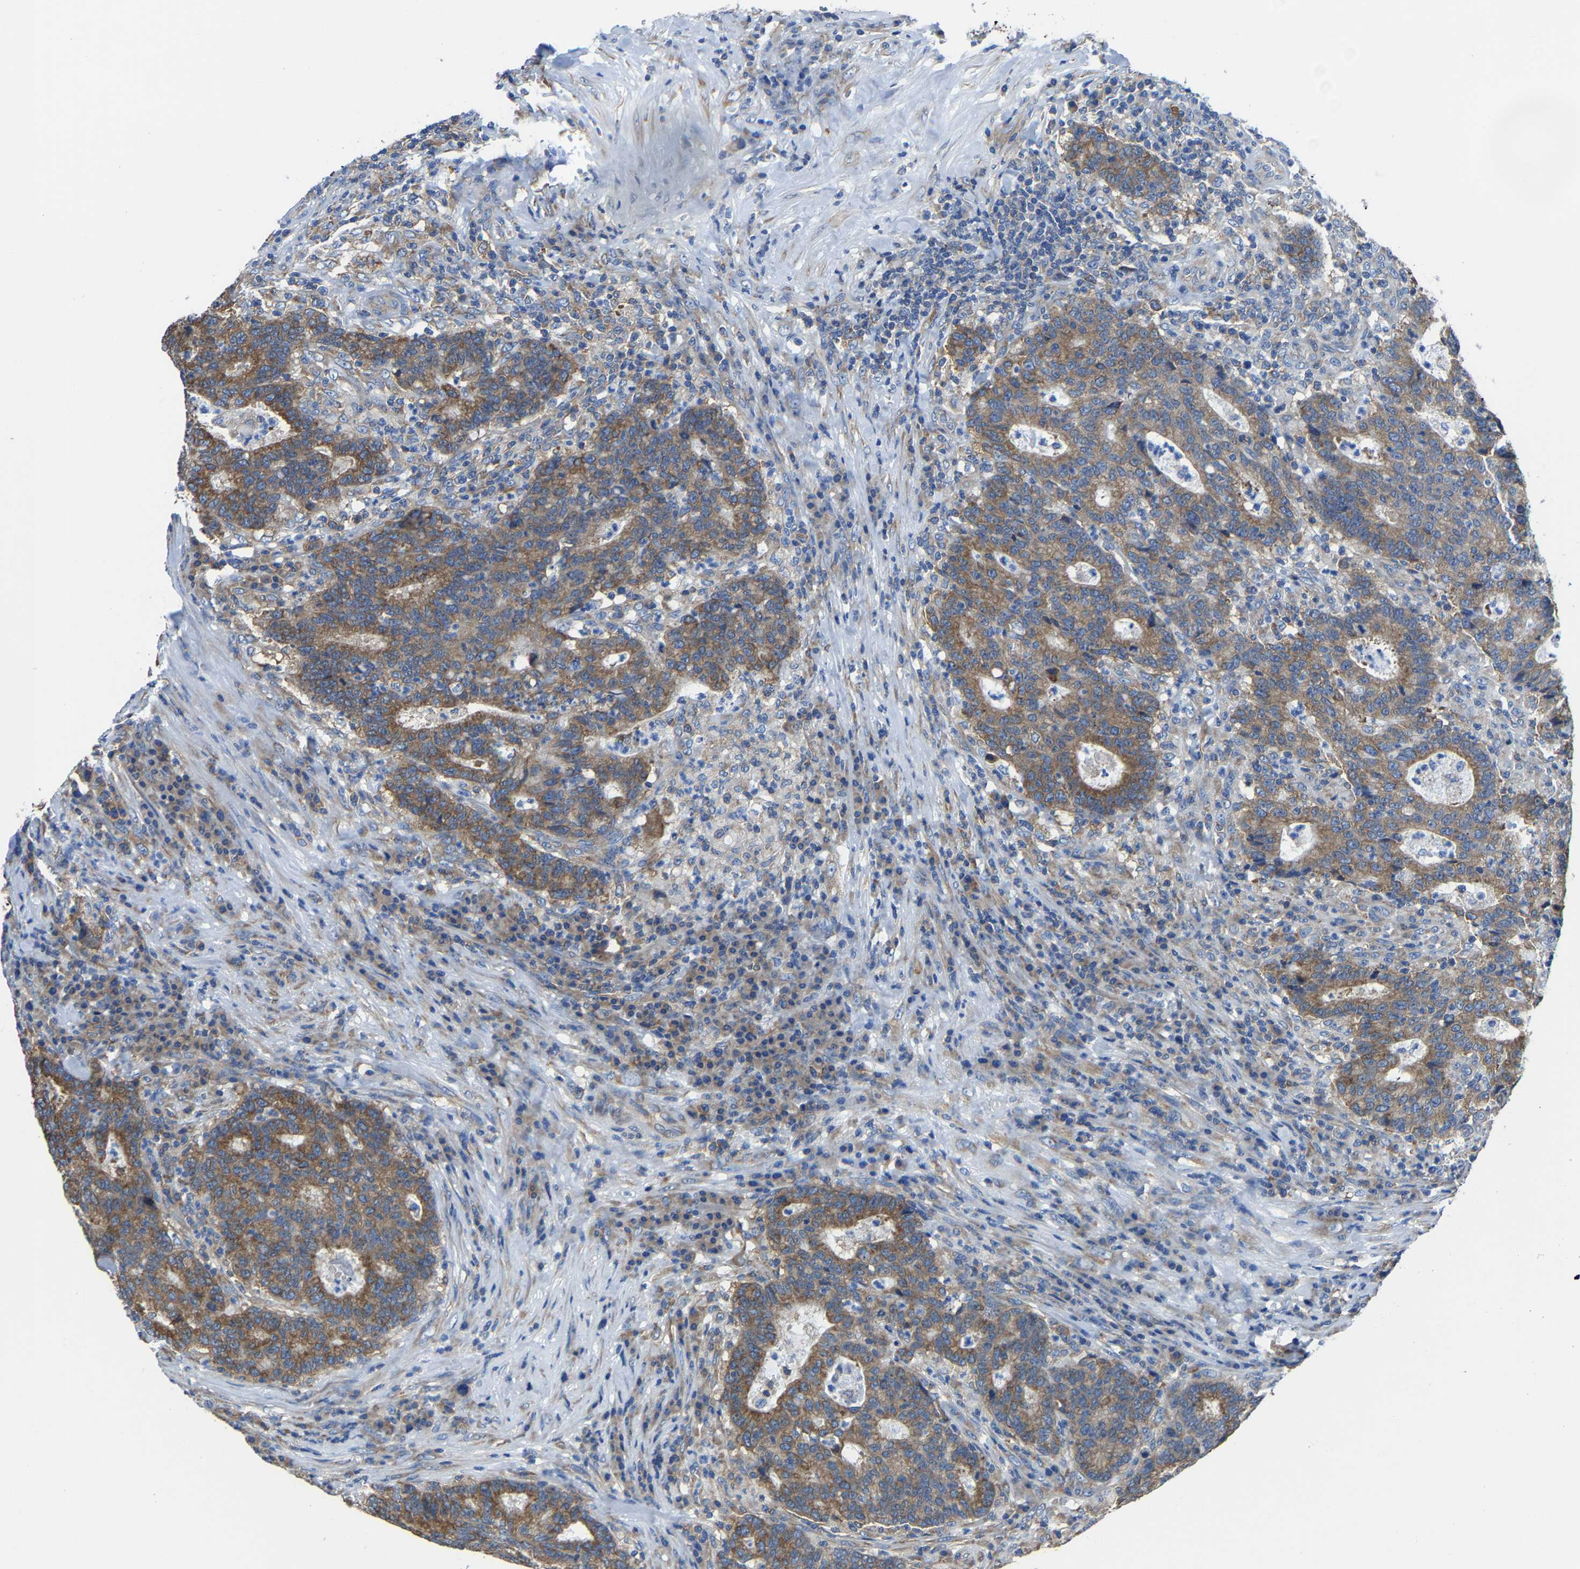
{"staining": {"intensity": "strong", "quantity": "25%-75%", "location": "cytoplasmic/membranous"}, "tissue": "colorectal cancer", "cell_type": "Tumor cells", "image_type": "cancer", "snomed": [{"axis": "morphology", "description": "Adenocarcinoma, NOS"}, {"axis": "topography", "description": "Colon"}], "caption": "Colorectal cancer stained with a brown dye exhibits strong cytoplasmic/membranous positive expression in about 25%-75% of tumor cells.", "gene": "G3BP2", "patient": {"sex": "female", "age": 75}}